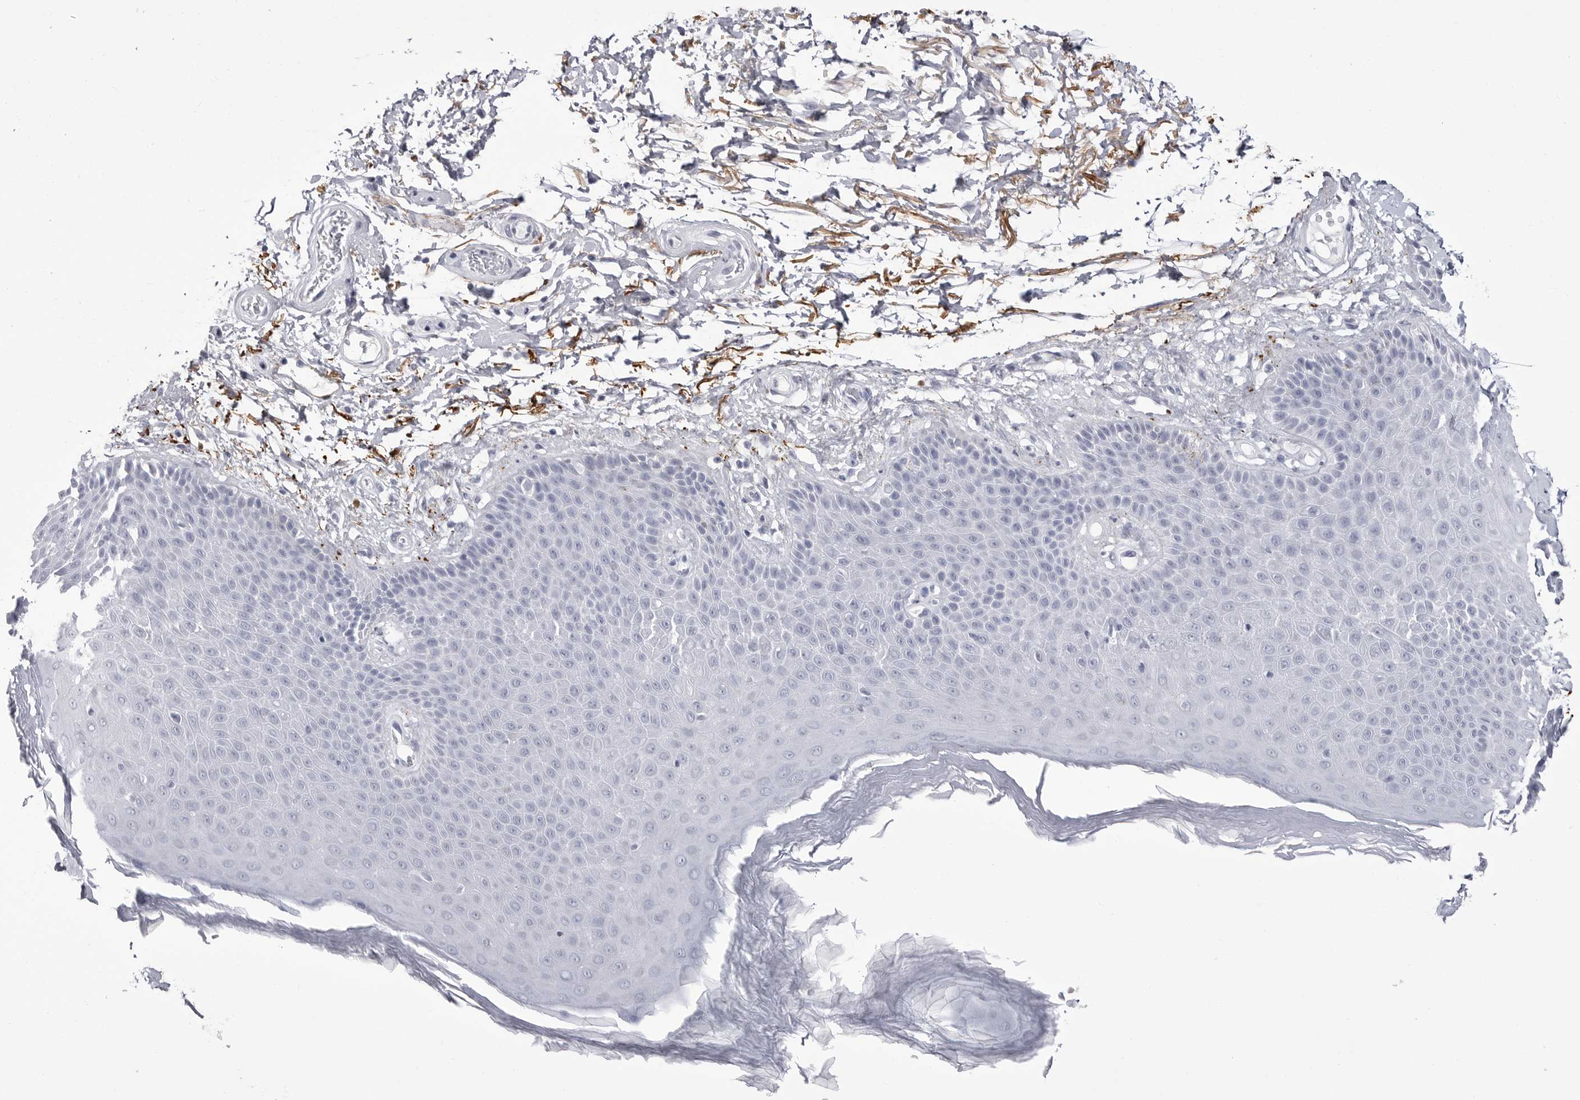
{"staining": {"intensity": "negative", "quantity": "none", "location": "none"}, "tissue": "skin", "cell_type": "Epidermal cells", "image_type": "normal", "snomed": [{"axis": "morphology", "description": "Normal tissue, NOS"}, {"axis": "topography", "description": "Anal"}], "caption": "The photomicrograph exhibits no significant positivity in epidermal cells of skin. (DAB immunohistochemistry, high magnification).", "gene": "COL26A1", "patient": {"sex": "male", "age": 74}}